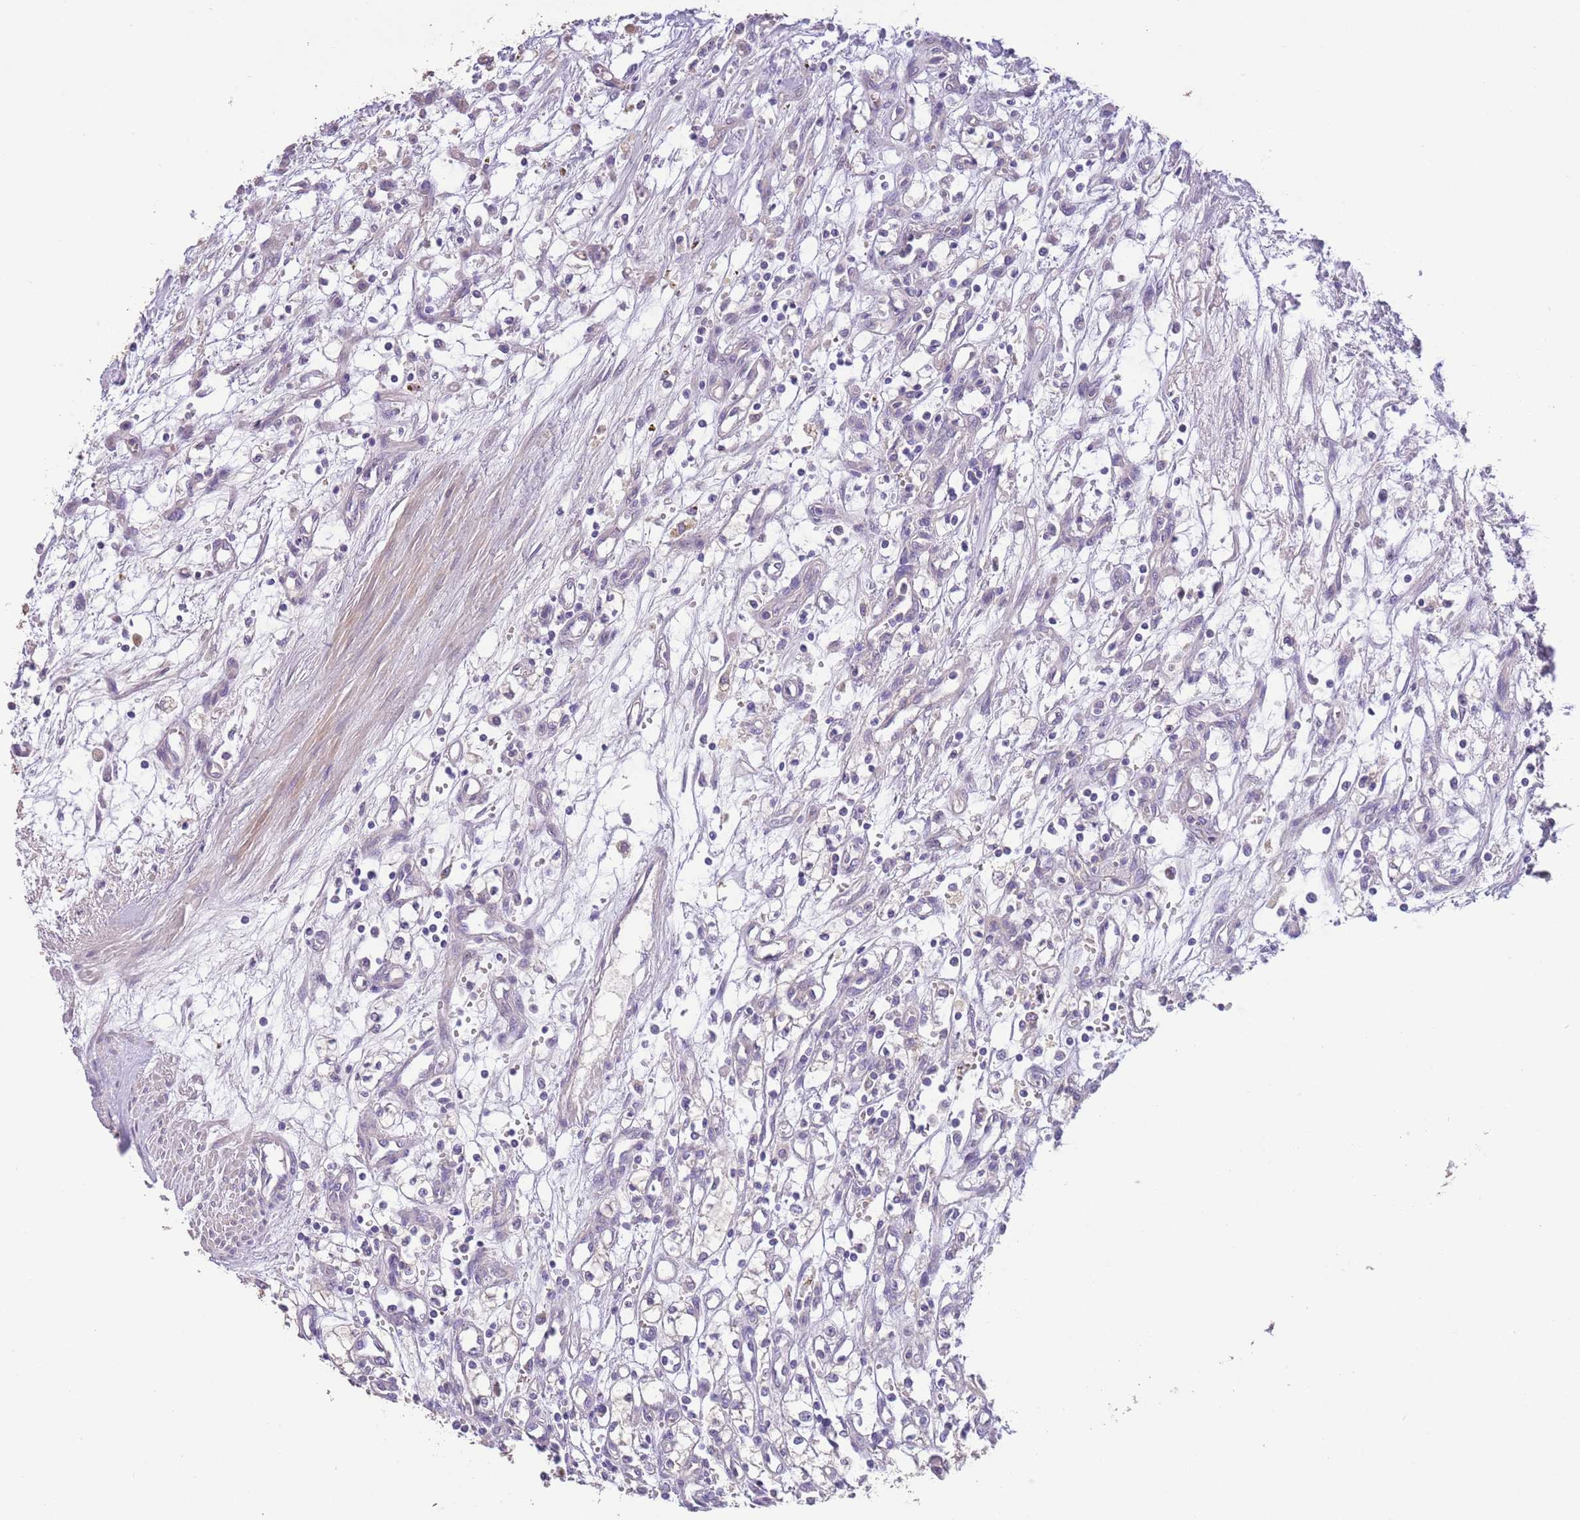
{"staining": {"intensity": "negative", "quantity": "none", "location": "none"}, "tissue": "renal cancer", "cell_type": "Tumor cells", "image_type": "cancer", "snomed": [{"axis": "morphology", "description": "Adenocarcinoma, NOS"}, {"axis": "topography", "description": "Kidney"}], "caption": "This is an IHC image of renal cancer (adenocarcinoma). There is no expression in tumor cells.", "gene": "ZNF658", "patient": {"sex": "male", "age": 59}}